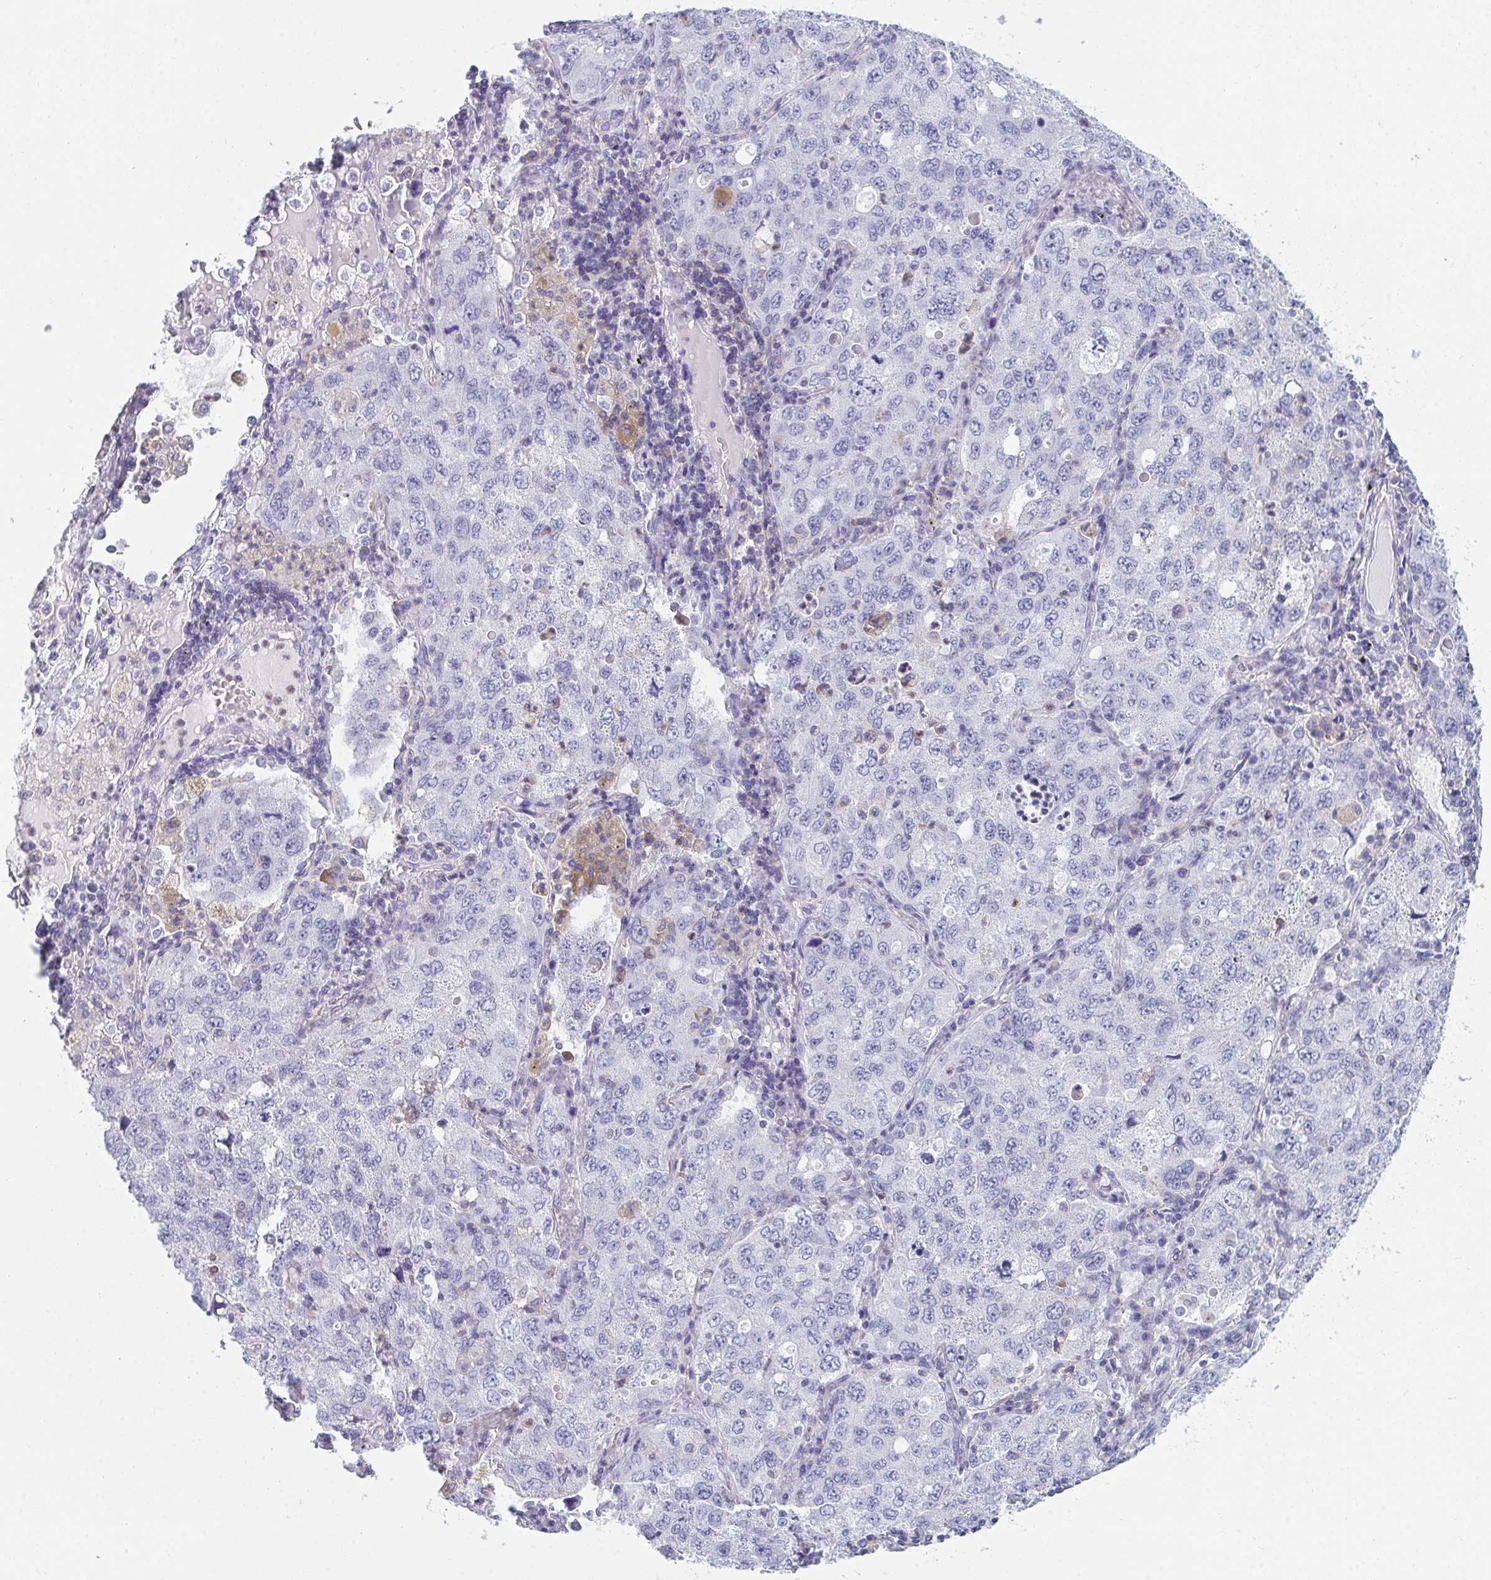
{"staining": {"intensity": "negative", "quantity": "none", "location": "none"}, "tissue": "lung cancer", "cell_type": "Tumor cells", "image_type": "cancer", "snomed": [{"axis": "morphology", "description": "Adenocarcinoma, NOS"}, {"axis": "topography", "description": "Lung"}], "caption": "DAB (3,3'-diaminobenzidine) immunohistochemical staining of human lung cancer (adenocarcinoma) reveals no significant staining in tumor cells. Nuclei are stained in blue.", "gene": "MYO1F", "patient": {"sex": "female", "age": 57}}